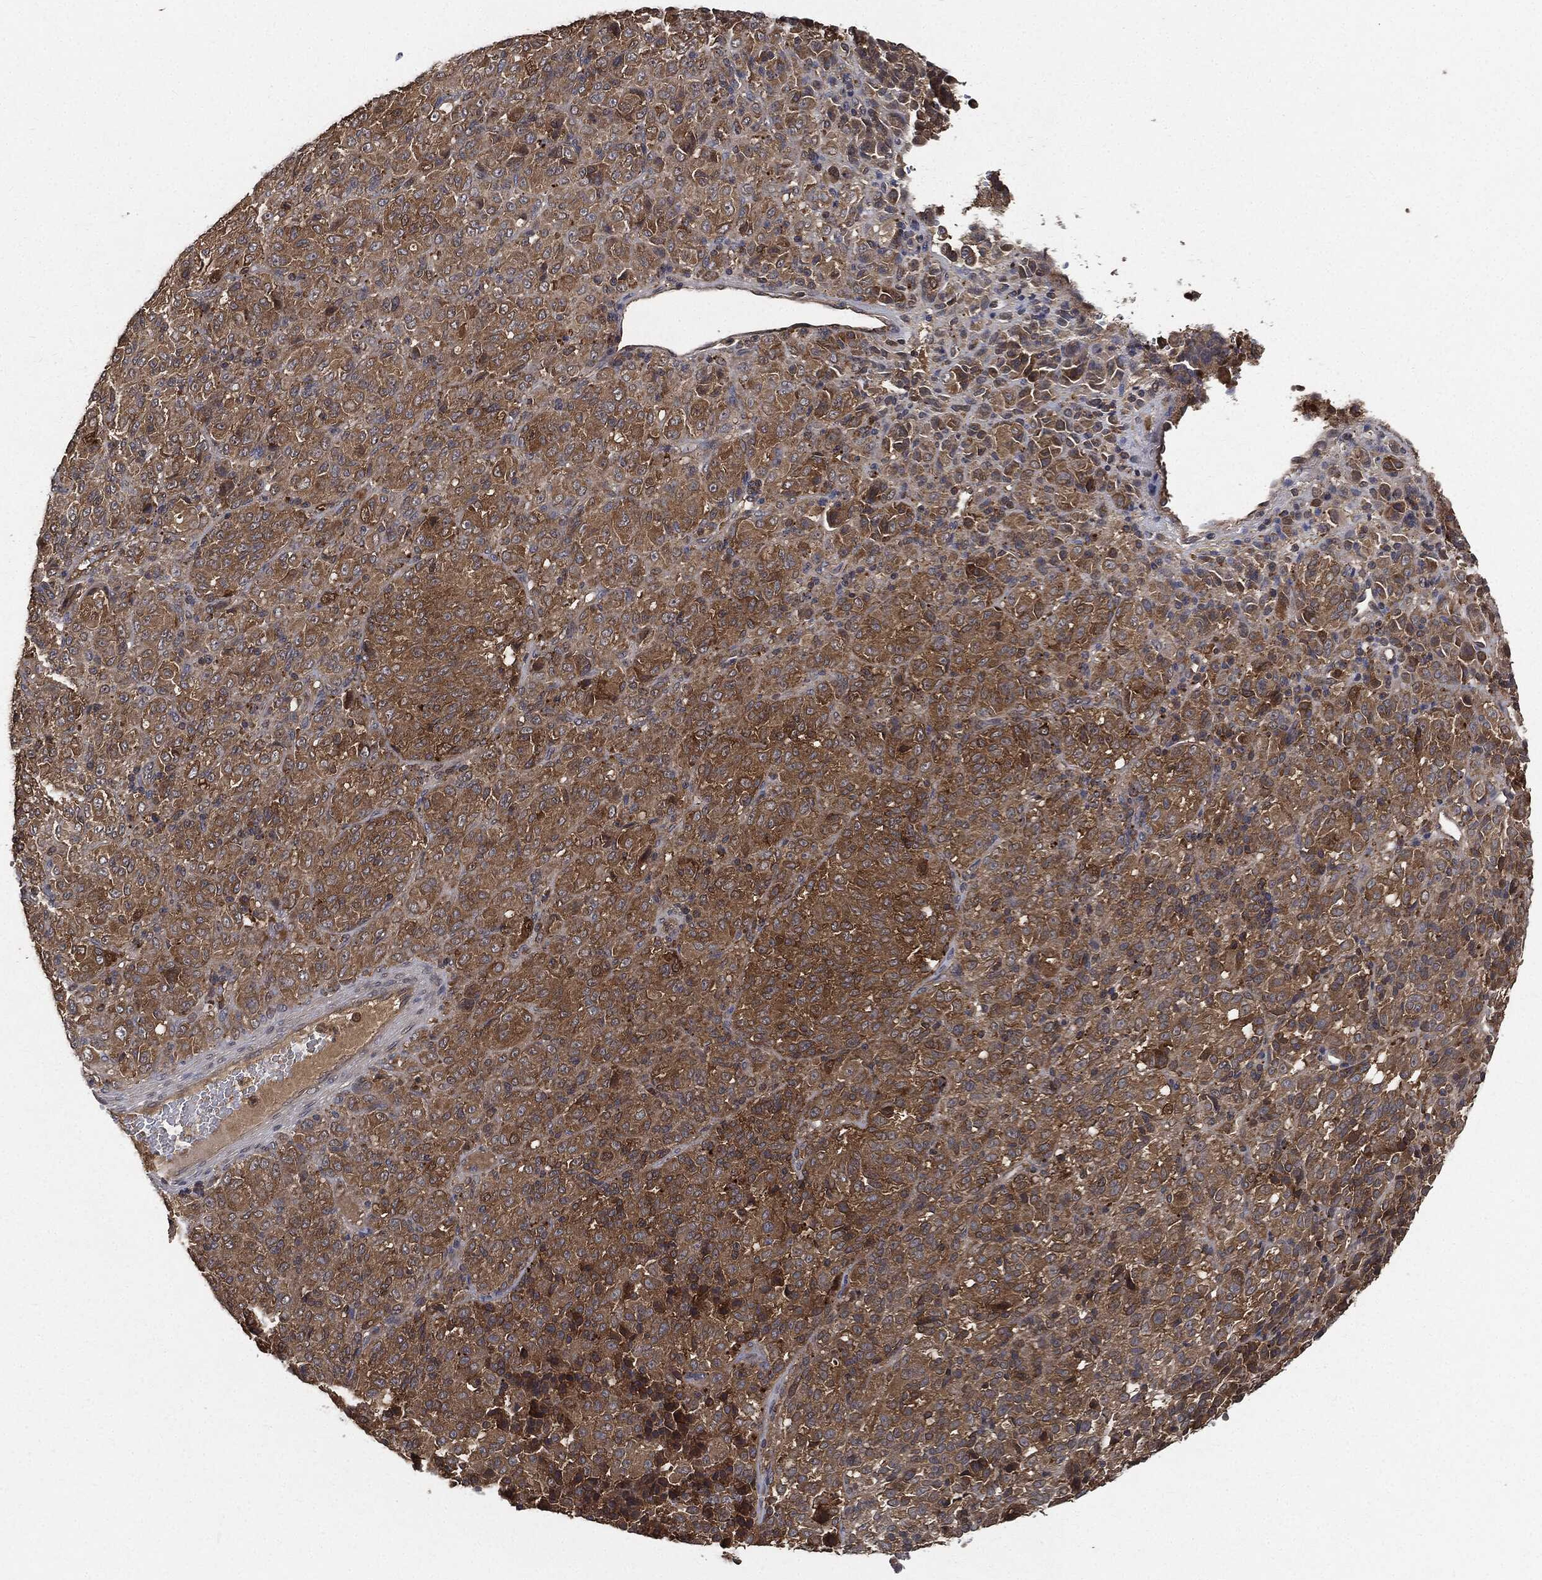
{"staining": {"intensity": "moderate", "quantity": "25%-75%", "location": "cytoplasmic/membranous"}, "tissue": "melanoma", "cell_type": "Tumor cells", "image_type": "cancer", "snomed": [{"axis": "morphology", "description": "Malignant melanoma, Metastatic site"}, {"axis": "topography", "description": "Brain"}], "caption": "Immunohistochemical staining of human malignant melanoma (metastatic site) shows medium levels of moderate cytoplasmic/membranous positivity in about 25%-75% of tumor cells.", "gene": "BRAF", "patient": {"sex": "female", "age": 56}}